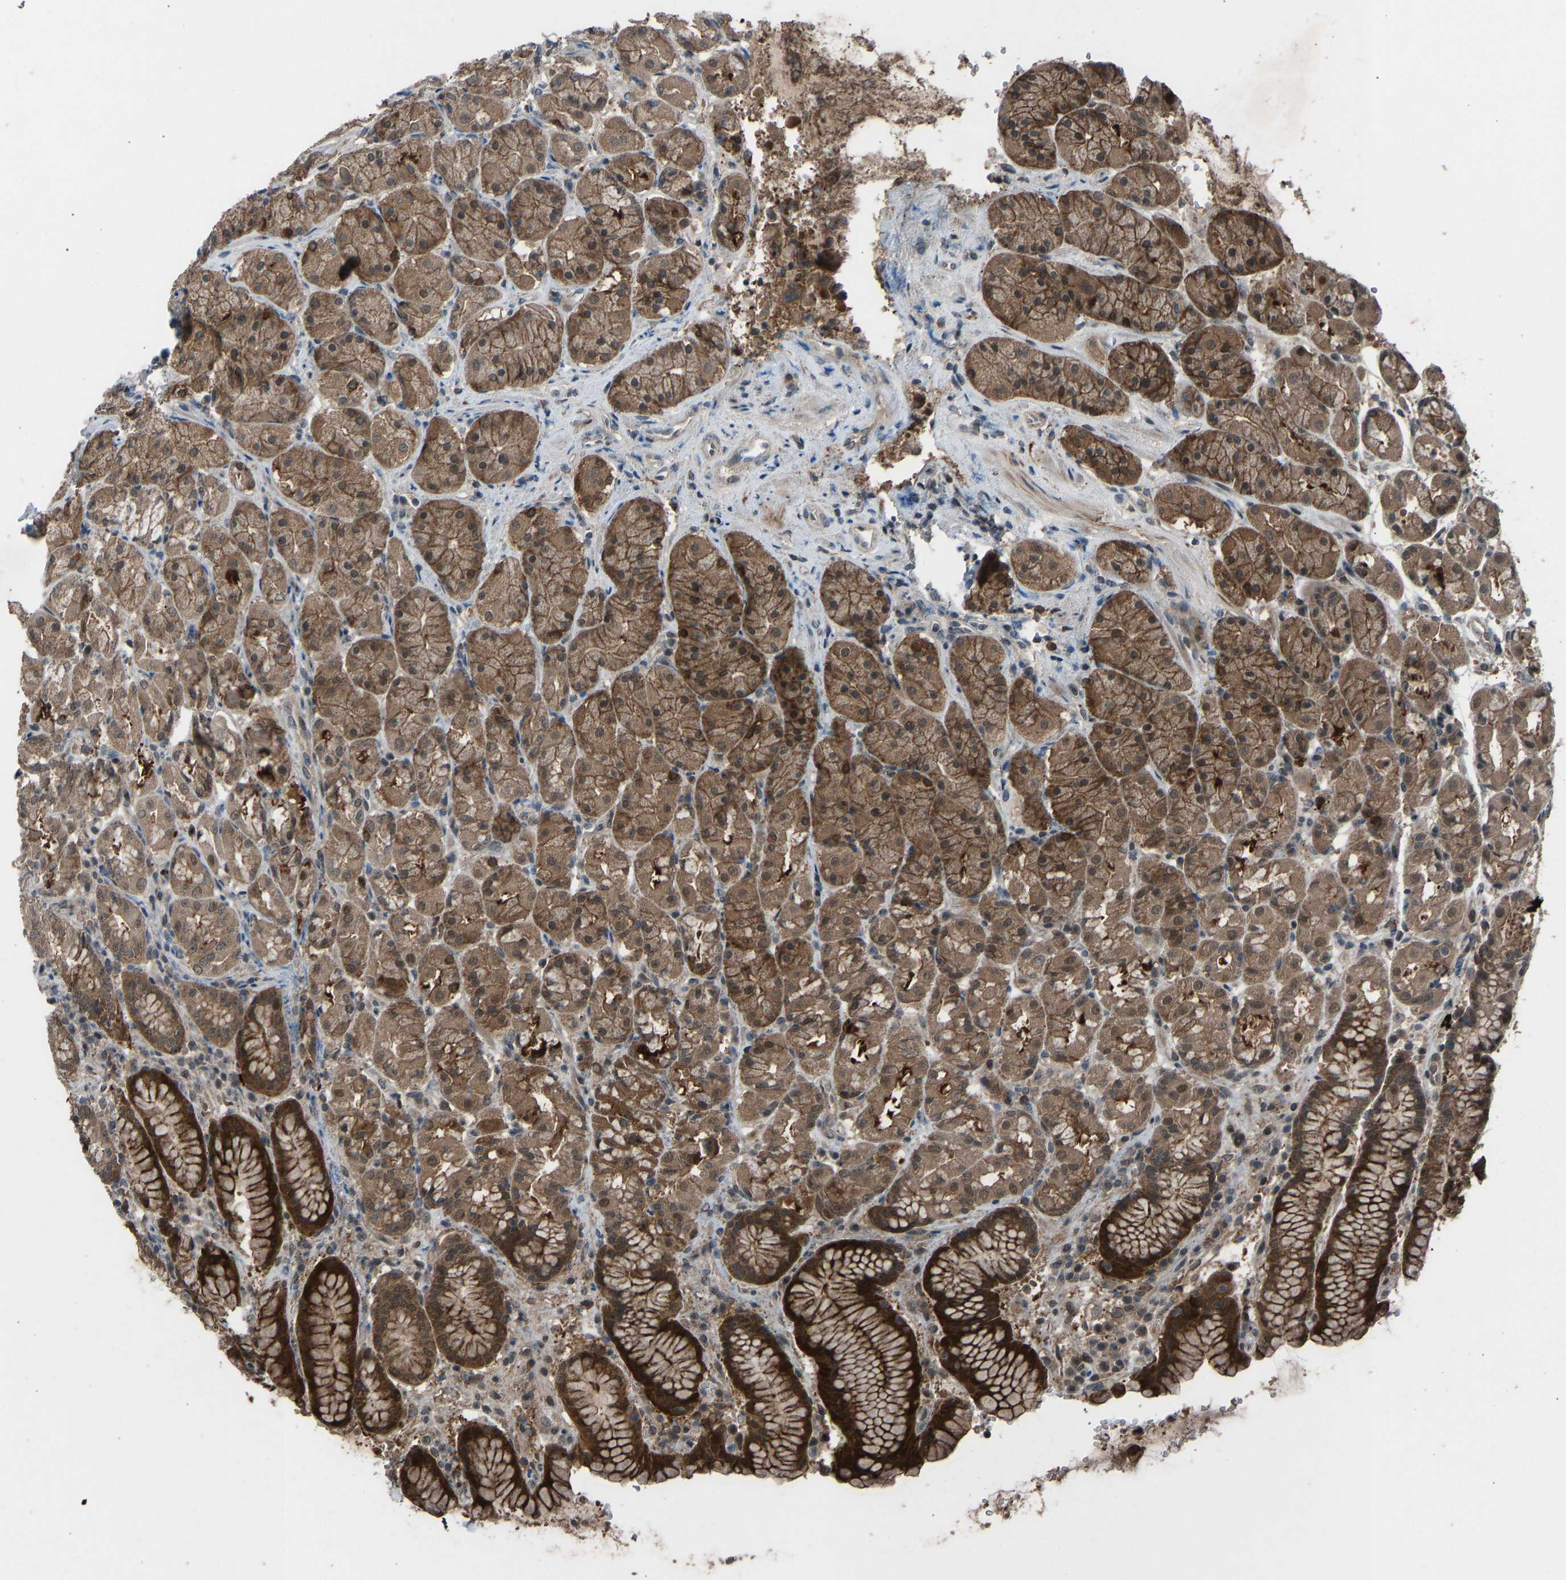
{"staining": {"intensity": "strong", "quantity": ">75%", "location": "cytoplasmic/membranous,nuclear"}, "tissue": "stomach", "cell_type": "Glandular cells", "image_type": "normal", "snomed": [{"axis": "morphology", "description": "Normal tissue, NOS"}, {"axis": "topography", "description": "Stomach"}, {"axis": "topography", "description": "Stomach, lower"}], "caption": "High-power microscopy captured an immunohistochemistry (IHC) image of normal stomach, revealing strong cytoplasmic/membranous,nuclear expression in about >75% of glandular cells.", "gene": "SLC43A1", "patient": {"sex": "female", "age": 56}}